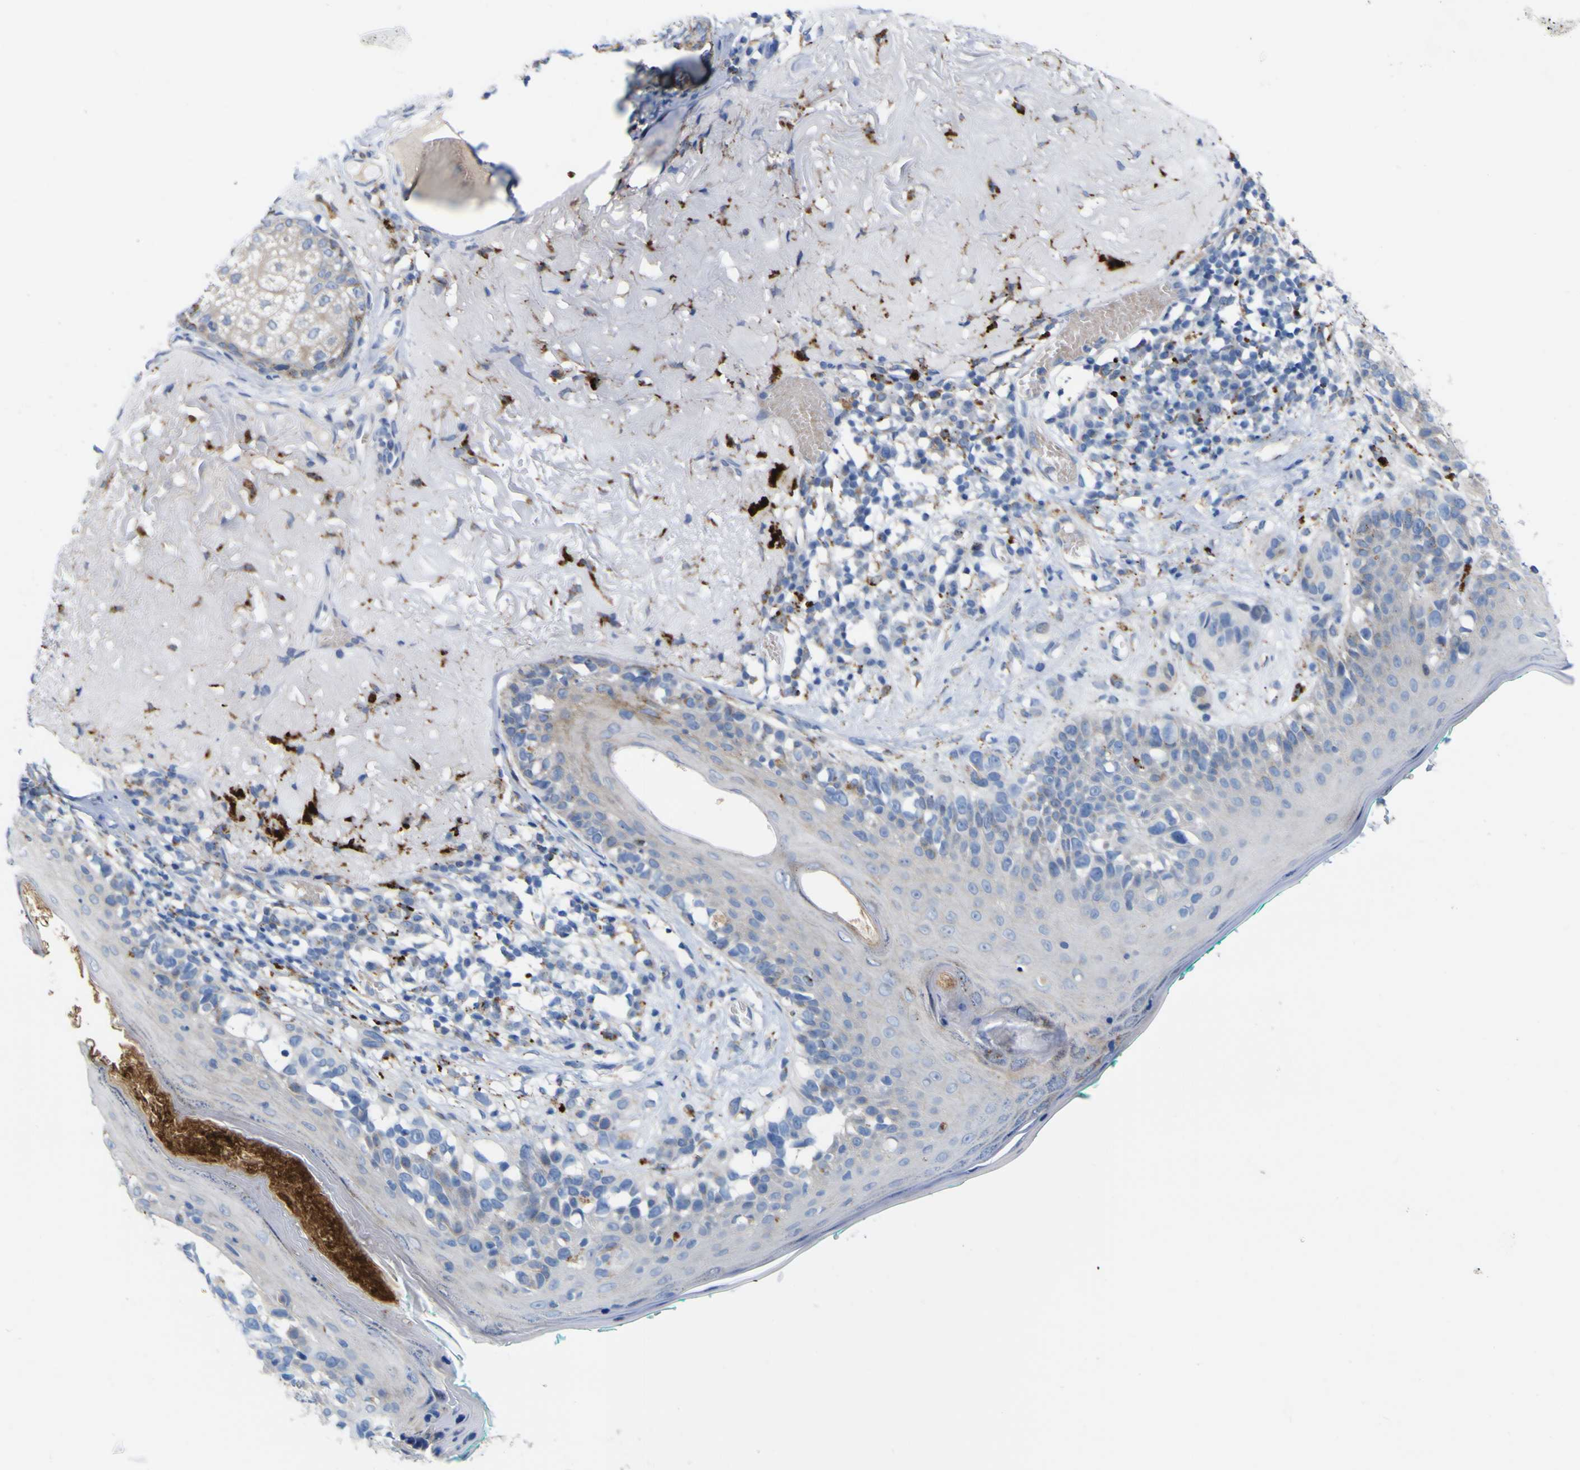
{"staining": {"intensity": "negative", "quantity": "none", "location": "none"}, "tissue": "melanoma", "cell_type": "Tumor cells", "image_type": "cancer", "snomed": [{"axis": "morphology", "description": "Malignant melanoma in situ"}, {"axis": "morphology", "description": "Malignant melanoma, NOS"}, {"axis": "topography", "description": "Skin"}], "caption": "A histopathology image of human malignant melanoma is negative for staining in tumor cells.", "gene": "PTPRF", "patient": {"sex": "female", "age": 88}}